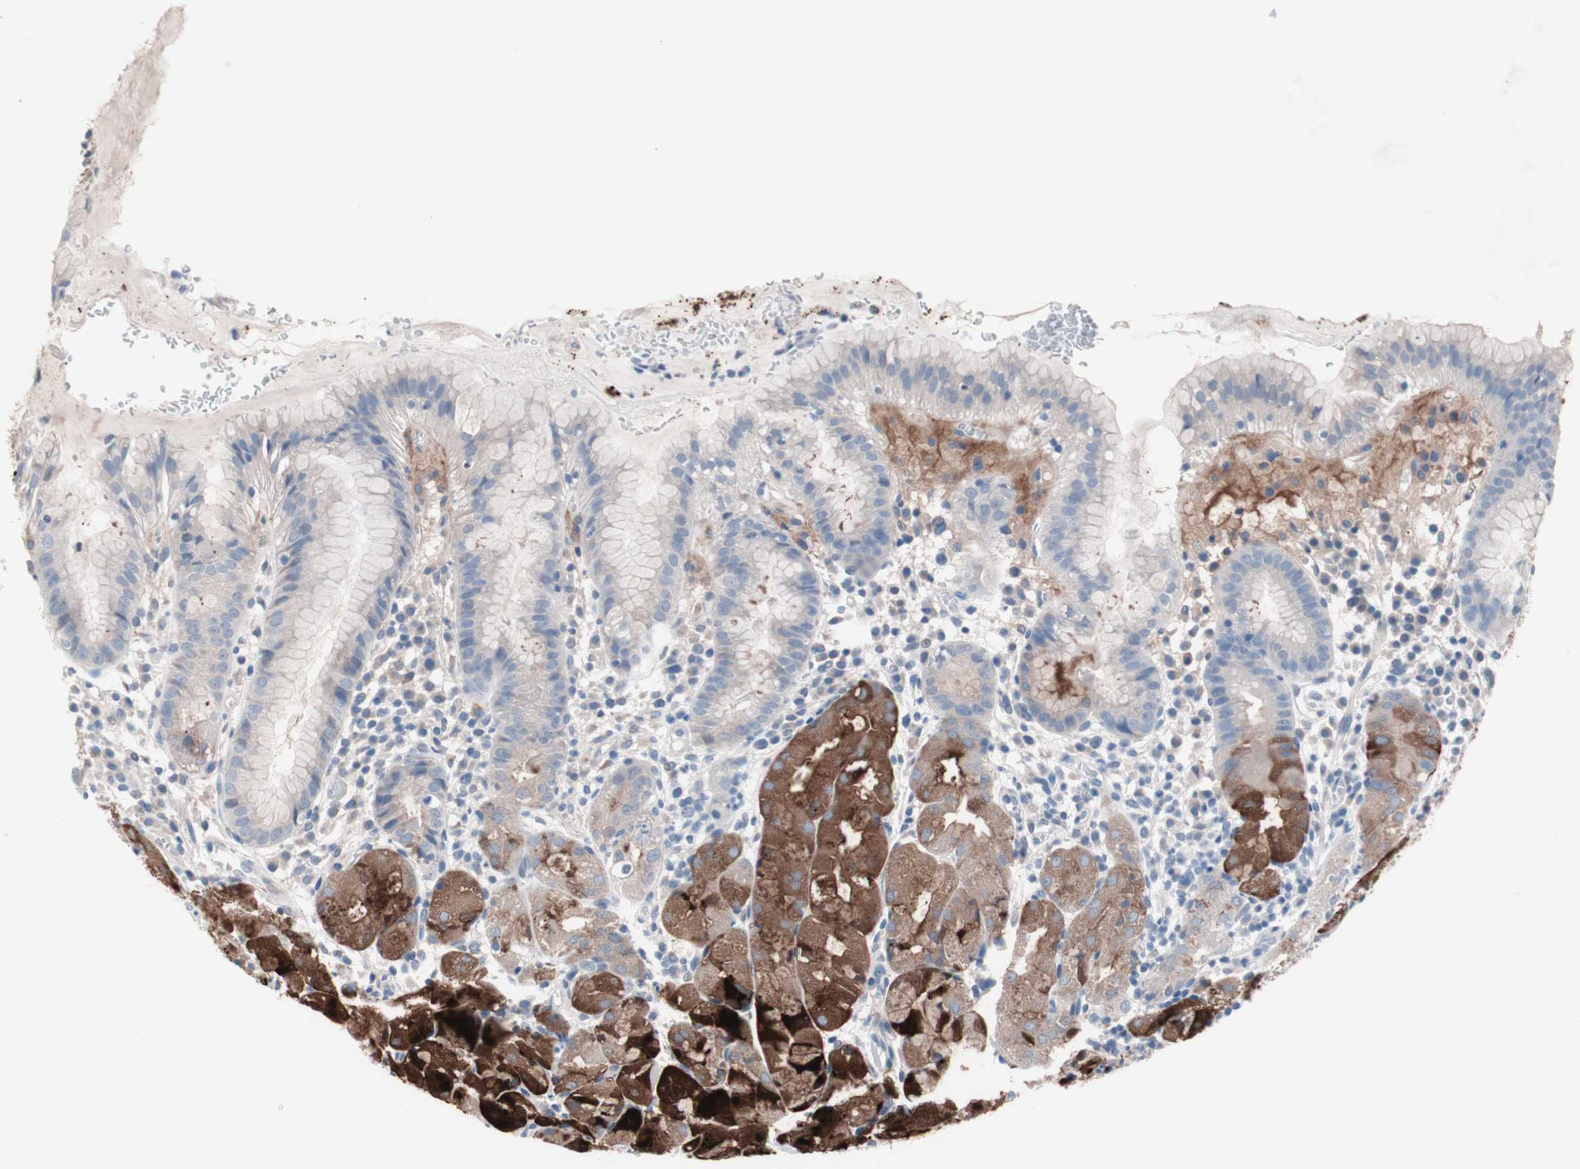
{"staining": {"intensity": "strong", "quantity": "25%-75%", "location": "cytoplasmic/membranous"}, "tissue": "stomach", "cell_type": "Glandular cells", "image_type": "normal", "snomed": [{"axis": "morphology", "description": "Normal tissue, NOS"}, {"axis": "topography", "description": "Stomach"}, {"axis": "topography", "description": "Stomach, lower"}], "caption": "Glandular cells demonstrate high levels of strong cytoplasmic/membranous expression in approximately 25%-75% of cells in normal human stomach. Nuclei are stained in blue.", "gene": "ULBP1", "patient": {"sex": "female", "age": 75}}